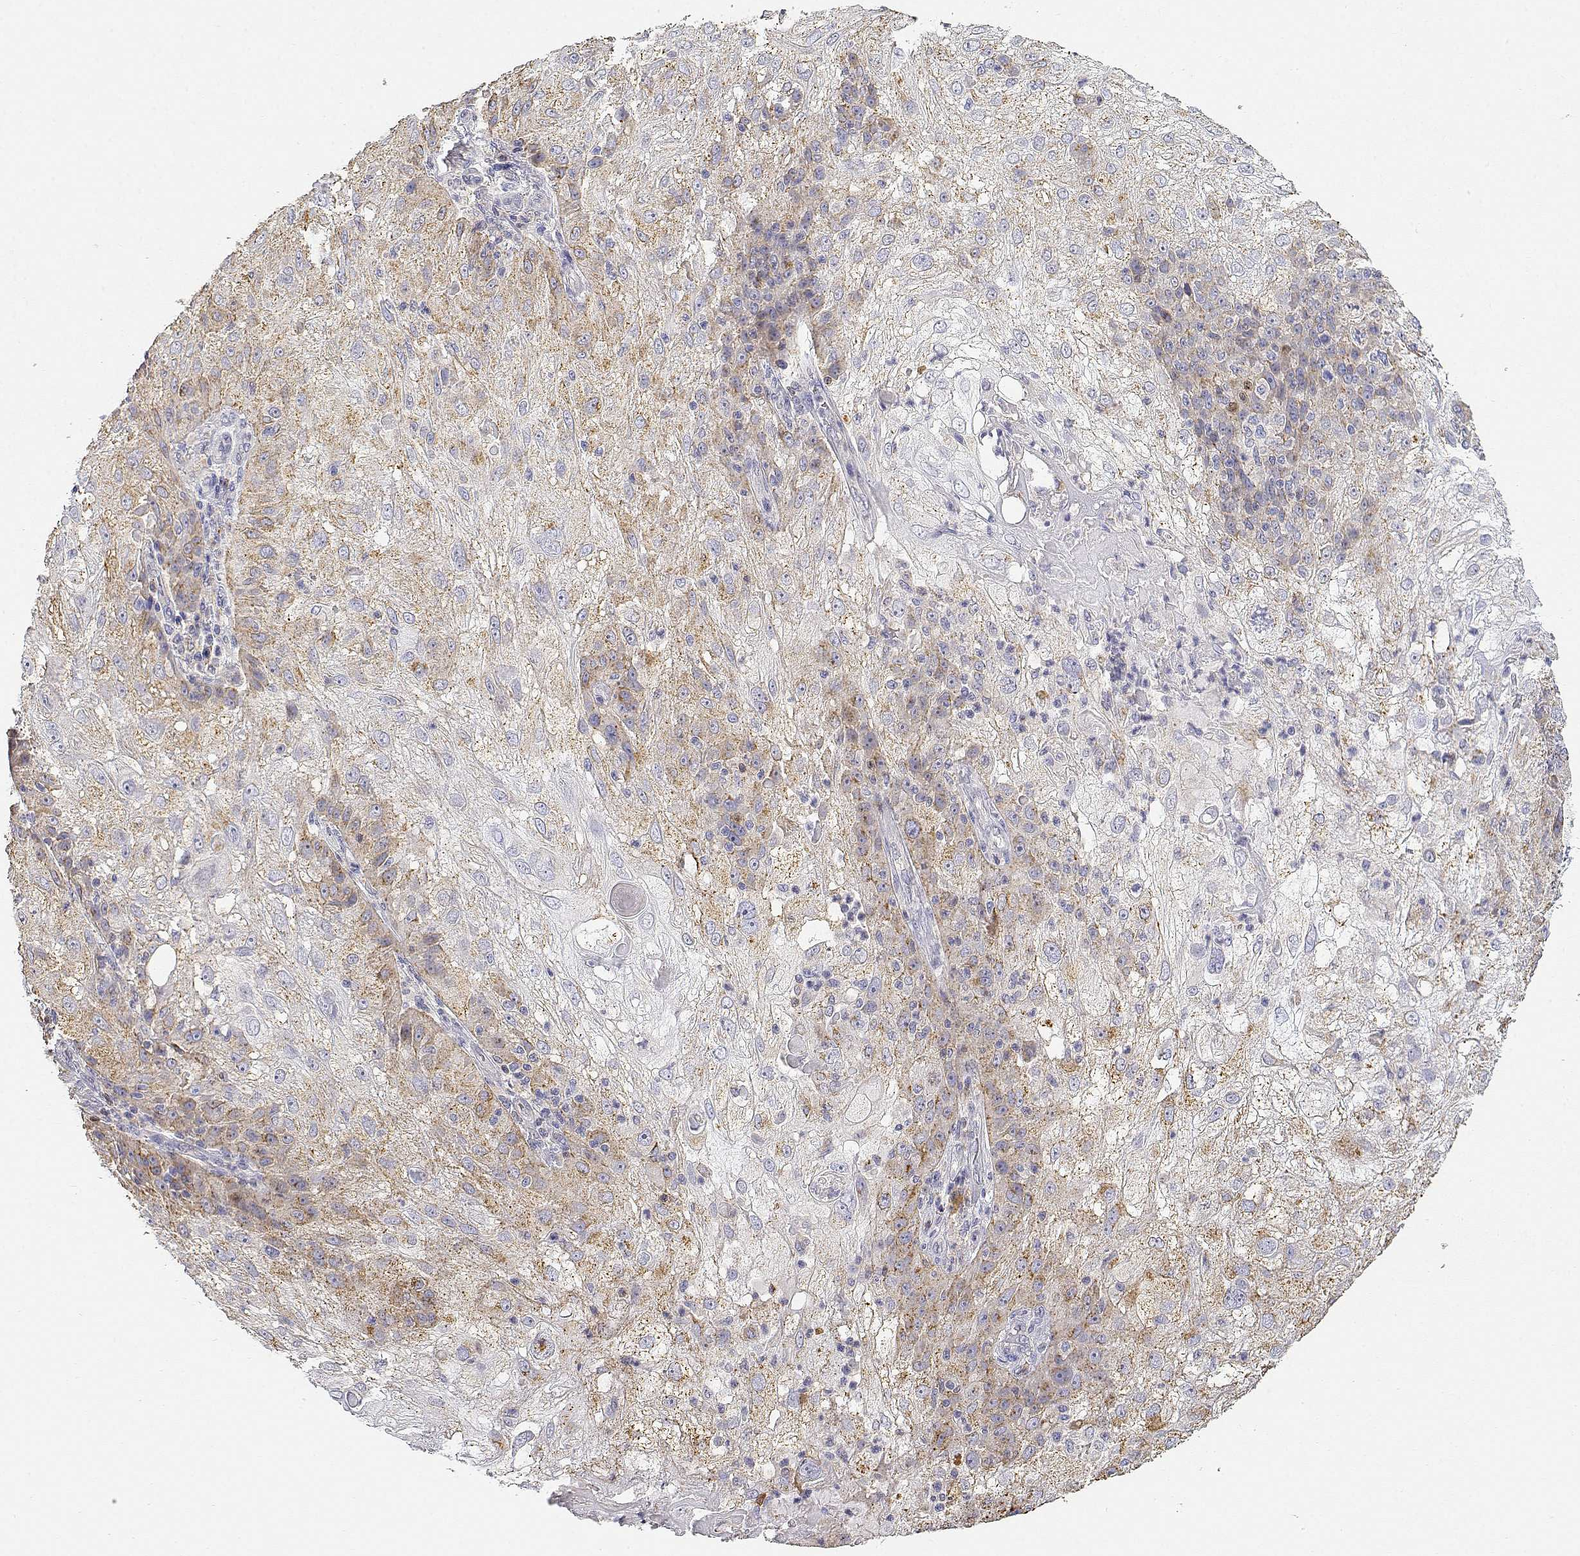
{"staining": {"intensity": "weak", "quantity": "25%-75%", "location": "cytoplasmic/membranous"}, "tissue": "skin cancer", "cell_type": "Tumor cells", "image_type": "cancer", "snomed": [{"axis": "morphology", "description": "Normal tissue, NOS"}, {"axis": "morphology", "description": "Squamous cell carcinoma, NOS"}, {"axis": "topography", "description": "Skin"}], "caption": "Immunohistochemistry staining of squamous cell carcinoma (skin), which exhibits low levels of weak cytoplasmic/membranous positivity in approximately 25%-75% of tumor cells indicating weak cytoplasmic/membranous protein staining. The staining was performed using DAB (3,3'-diaminobenzidine) (brown) for protein detection and nuclei were counterstained in hematoxylin (blue).", "gene": "ADA", "patient": {"sex": "female", "age": 83}}